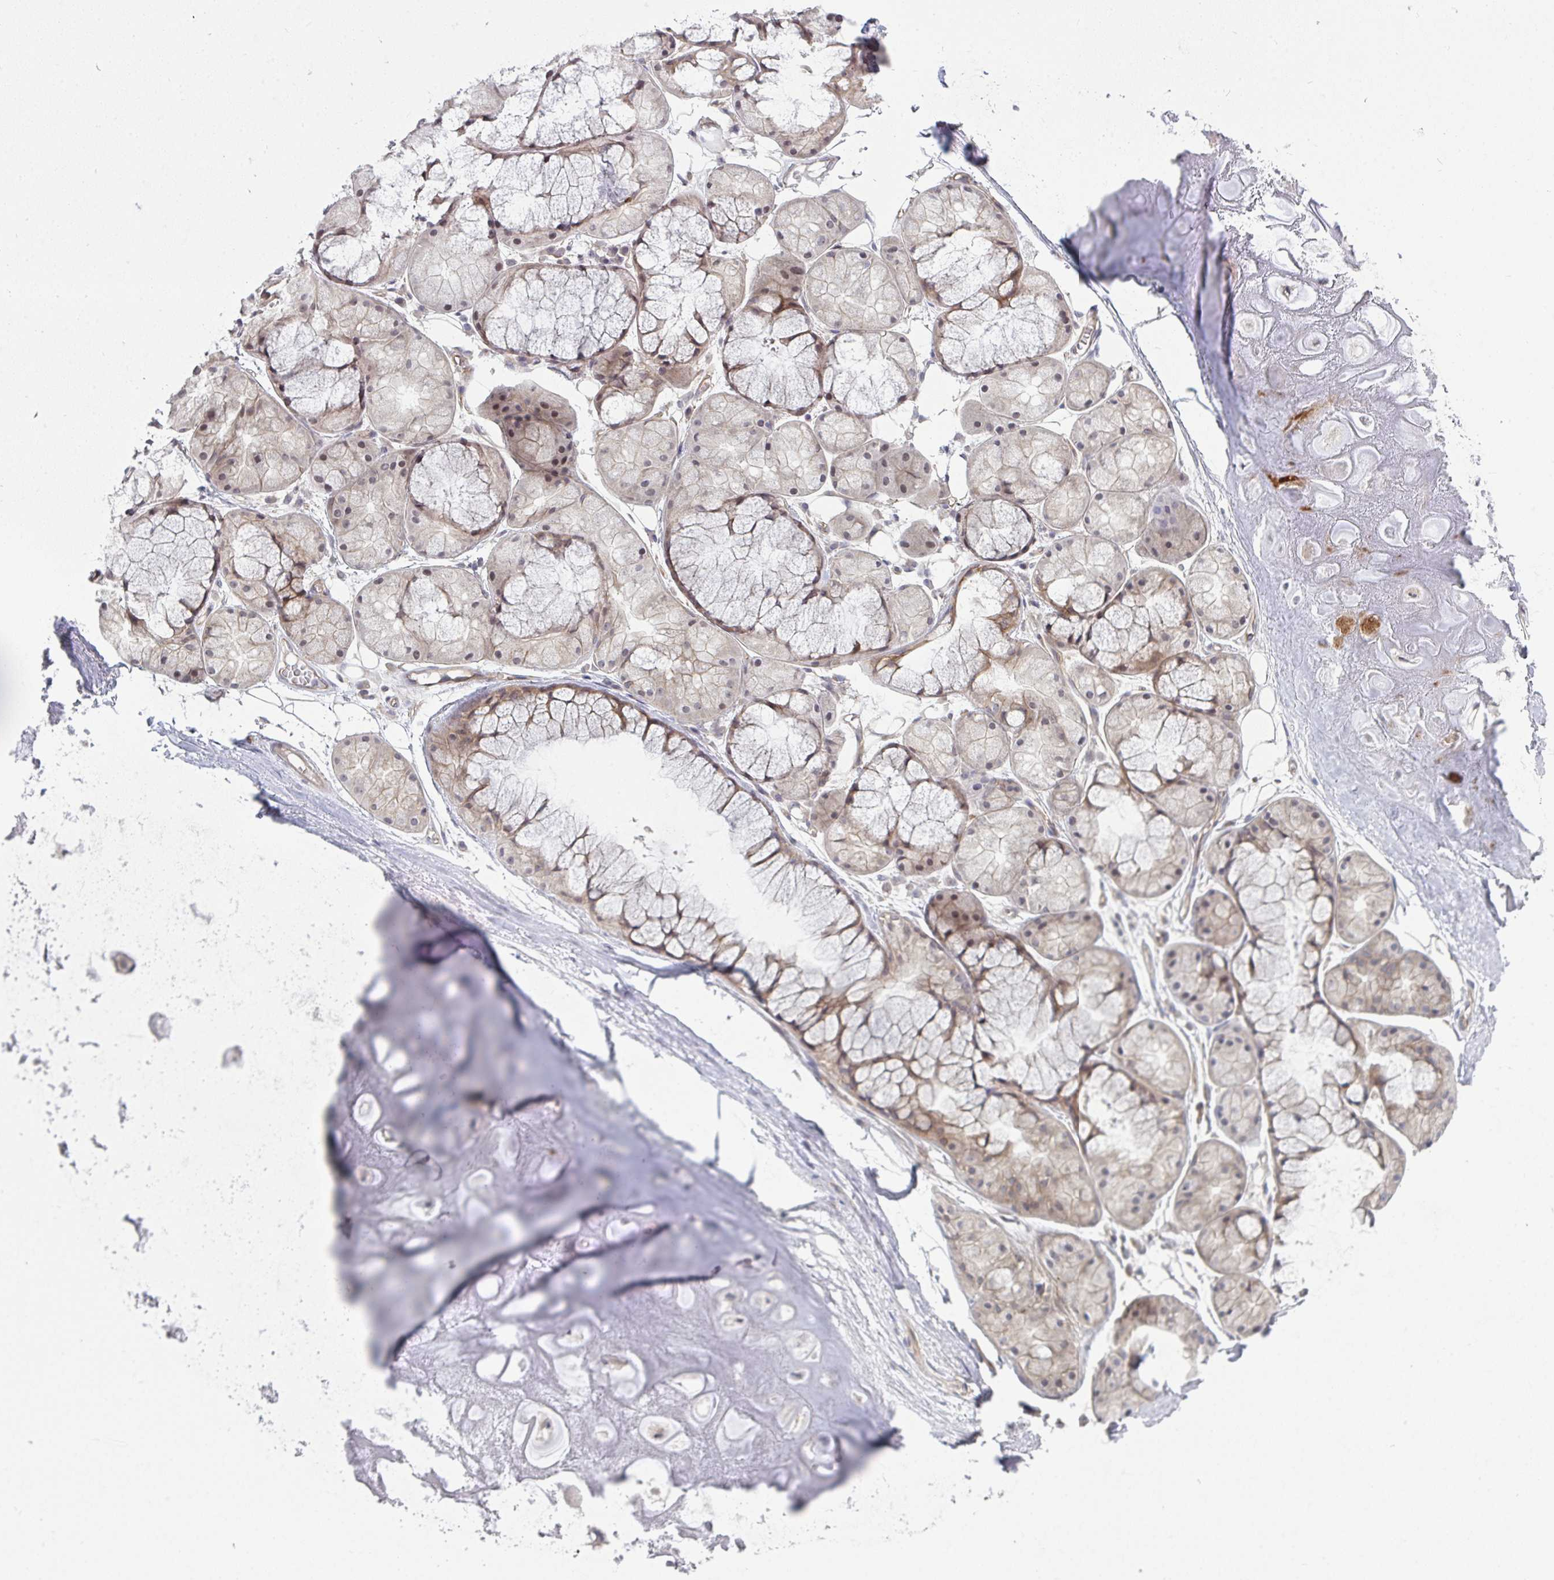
{"staining": {"intensity": "negative", "quantity": "none", "location": "none"}, "tissue": "adipose tissue", "cell_type": "Adipocytes", "image_type": "normal", "snomed": [{"axis": "morphology", "description": "Normal tissue, NOS"}, {"axis": "topography", "description": "Lymph node"}, {"axis": "topography", "description": "Cartilage tissue"}, {"axis": "topography", "description": "Nasopharynx"}], "caption": "Adipocytes are negative for protein expression in normal human adipose tissue. The staining is performed using DAB (3,3'-diaminobenzidine) brown chromogen with nuclei counter-stained in using hematoxylin.", "gene": "CASP9", "patient": {"sex": "male", "age": 63}}